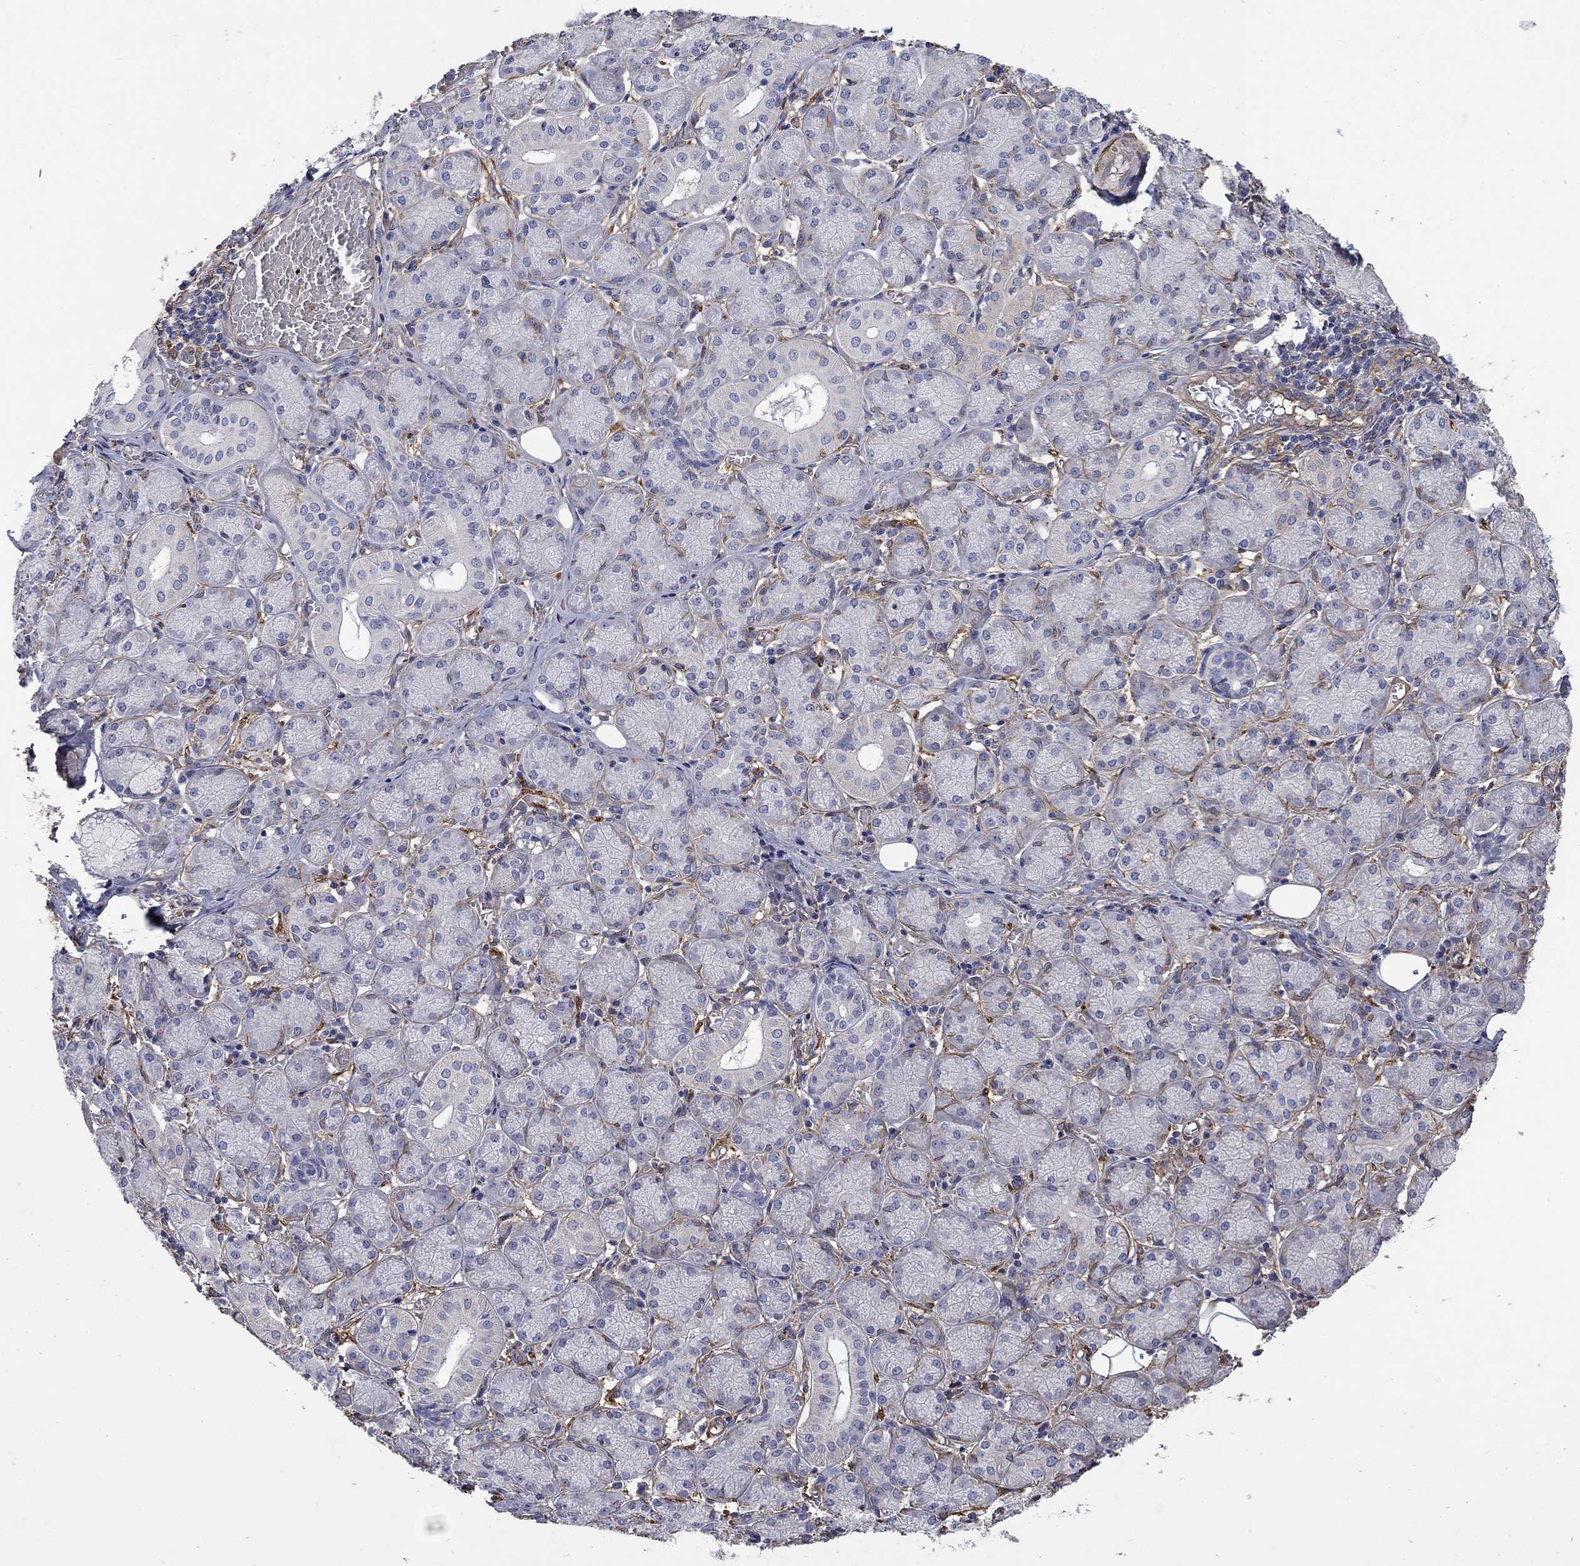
{"staining": {"intensity": "weak", "quantity": "<25%", "location": "cytoplasmic/membranous"}, "tissue": "salivary gland", "cell_type": "Glandular cells", "image_type": "normal", "snomed": [{"axis": "morphology", "description": "Normal tissue, NOS"}, {"axis": "topography", "description": "Salivary gland"}, {"axis": "topography", "description": "Peripheral nerve tissue"}], "caption": "Salivary gland stained for a protein using IHC reveals no positivity glandular cells.", "gene": "DPYSL2", "patient": {"sex": "female", "age": 24}}